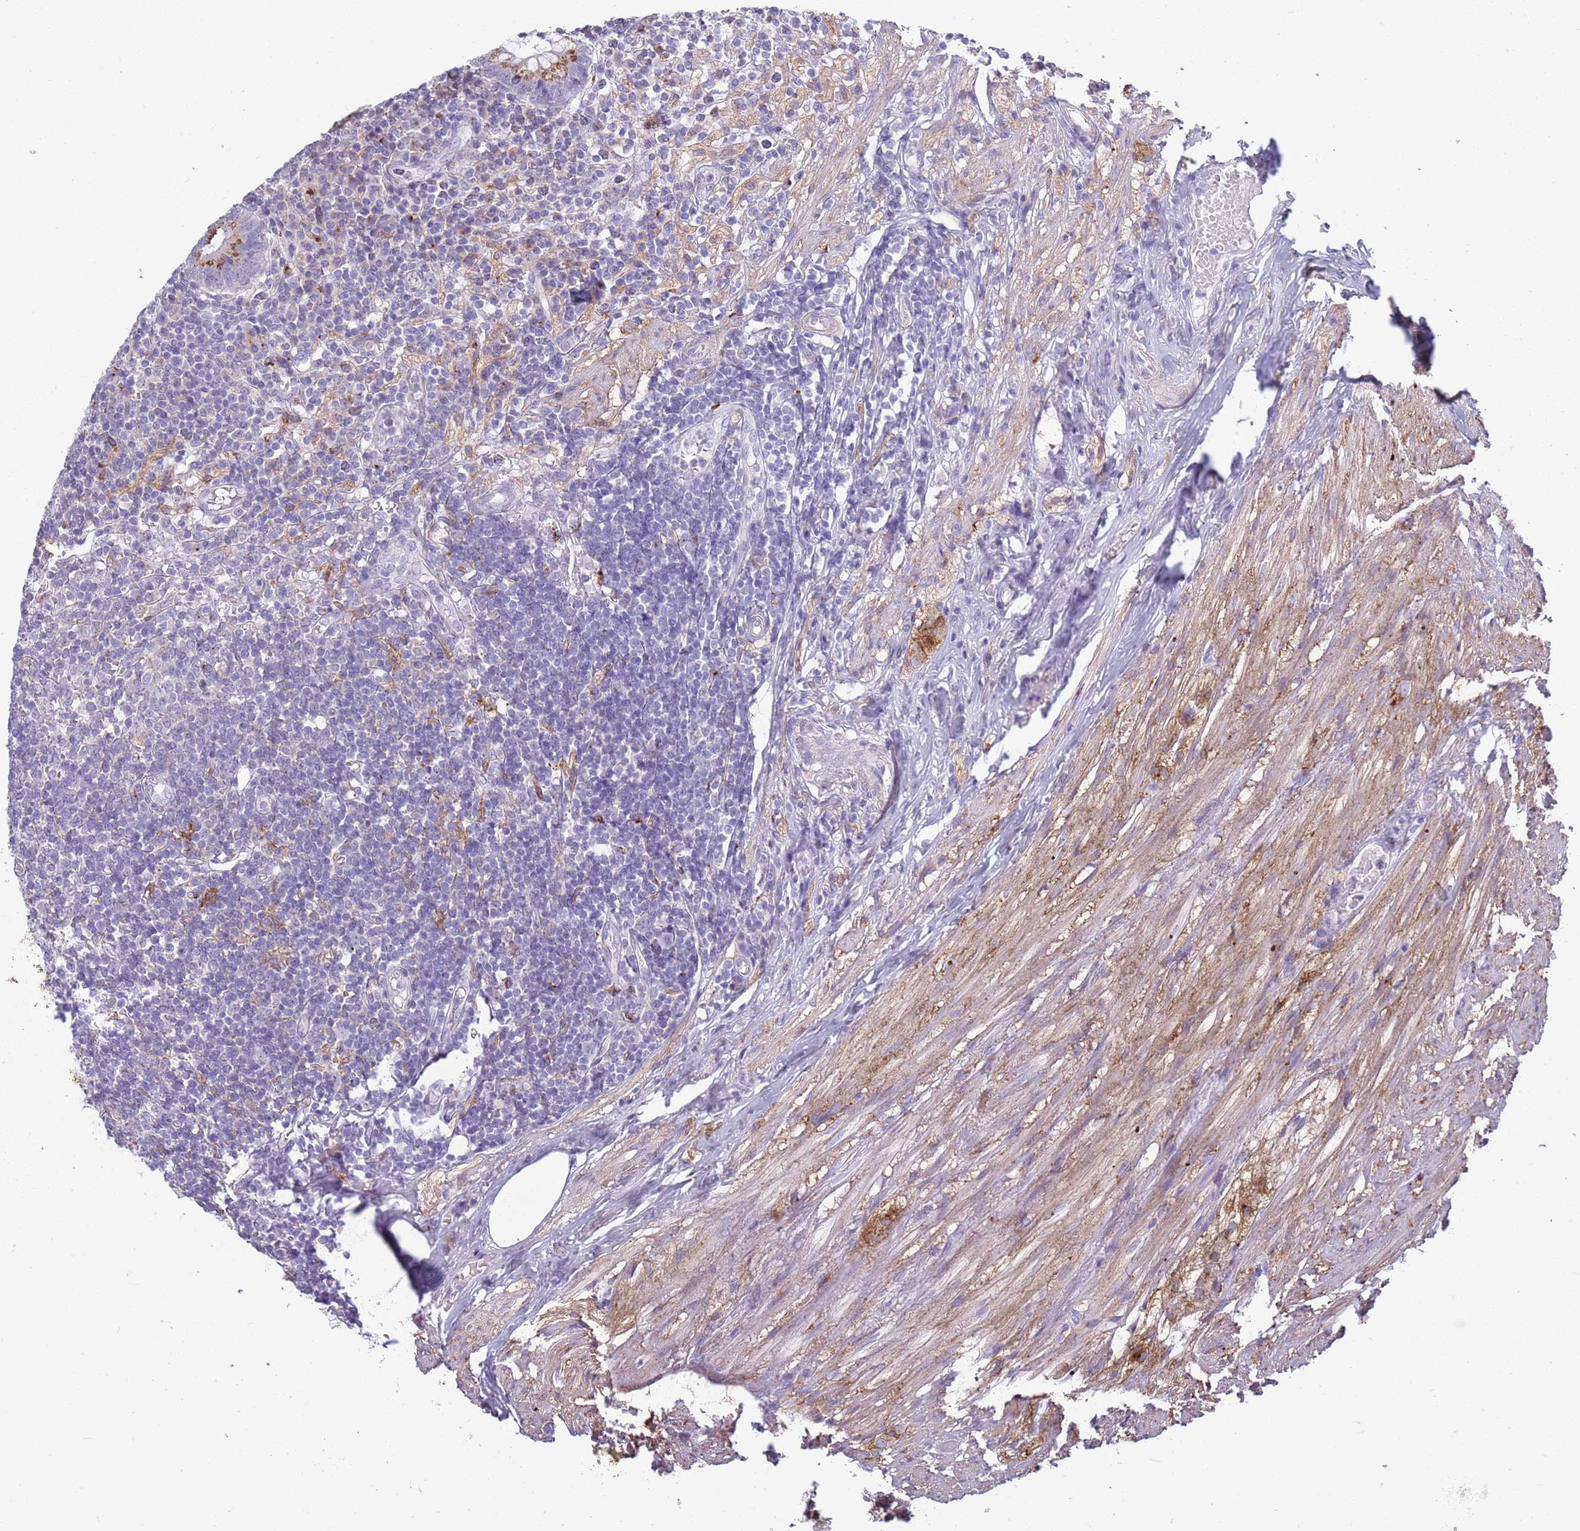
{"staining": {"intensity": "moderate", "quantity": ">75%", "location": "cytoplasmic/membranous"}, "tissue": "appendix", "cell_type": "Glandular cells", "image_type": "normal", "snomed": [{"axis": "morphology", "description": "Normal tissue, NOS"}, {"axis": "topography", "description": "Appendix"}], "caption": "Immunohistochemistry (IHC) image of normal human appendix stained for a protein (brown), which exhibits medium levels of moderate cytoplasmic/membranous expression in about >75% of glandular cells.", "gene": "ACSBG1", "patient": {"sex": "male", "age": 83}}